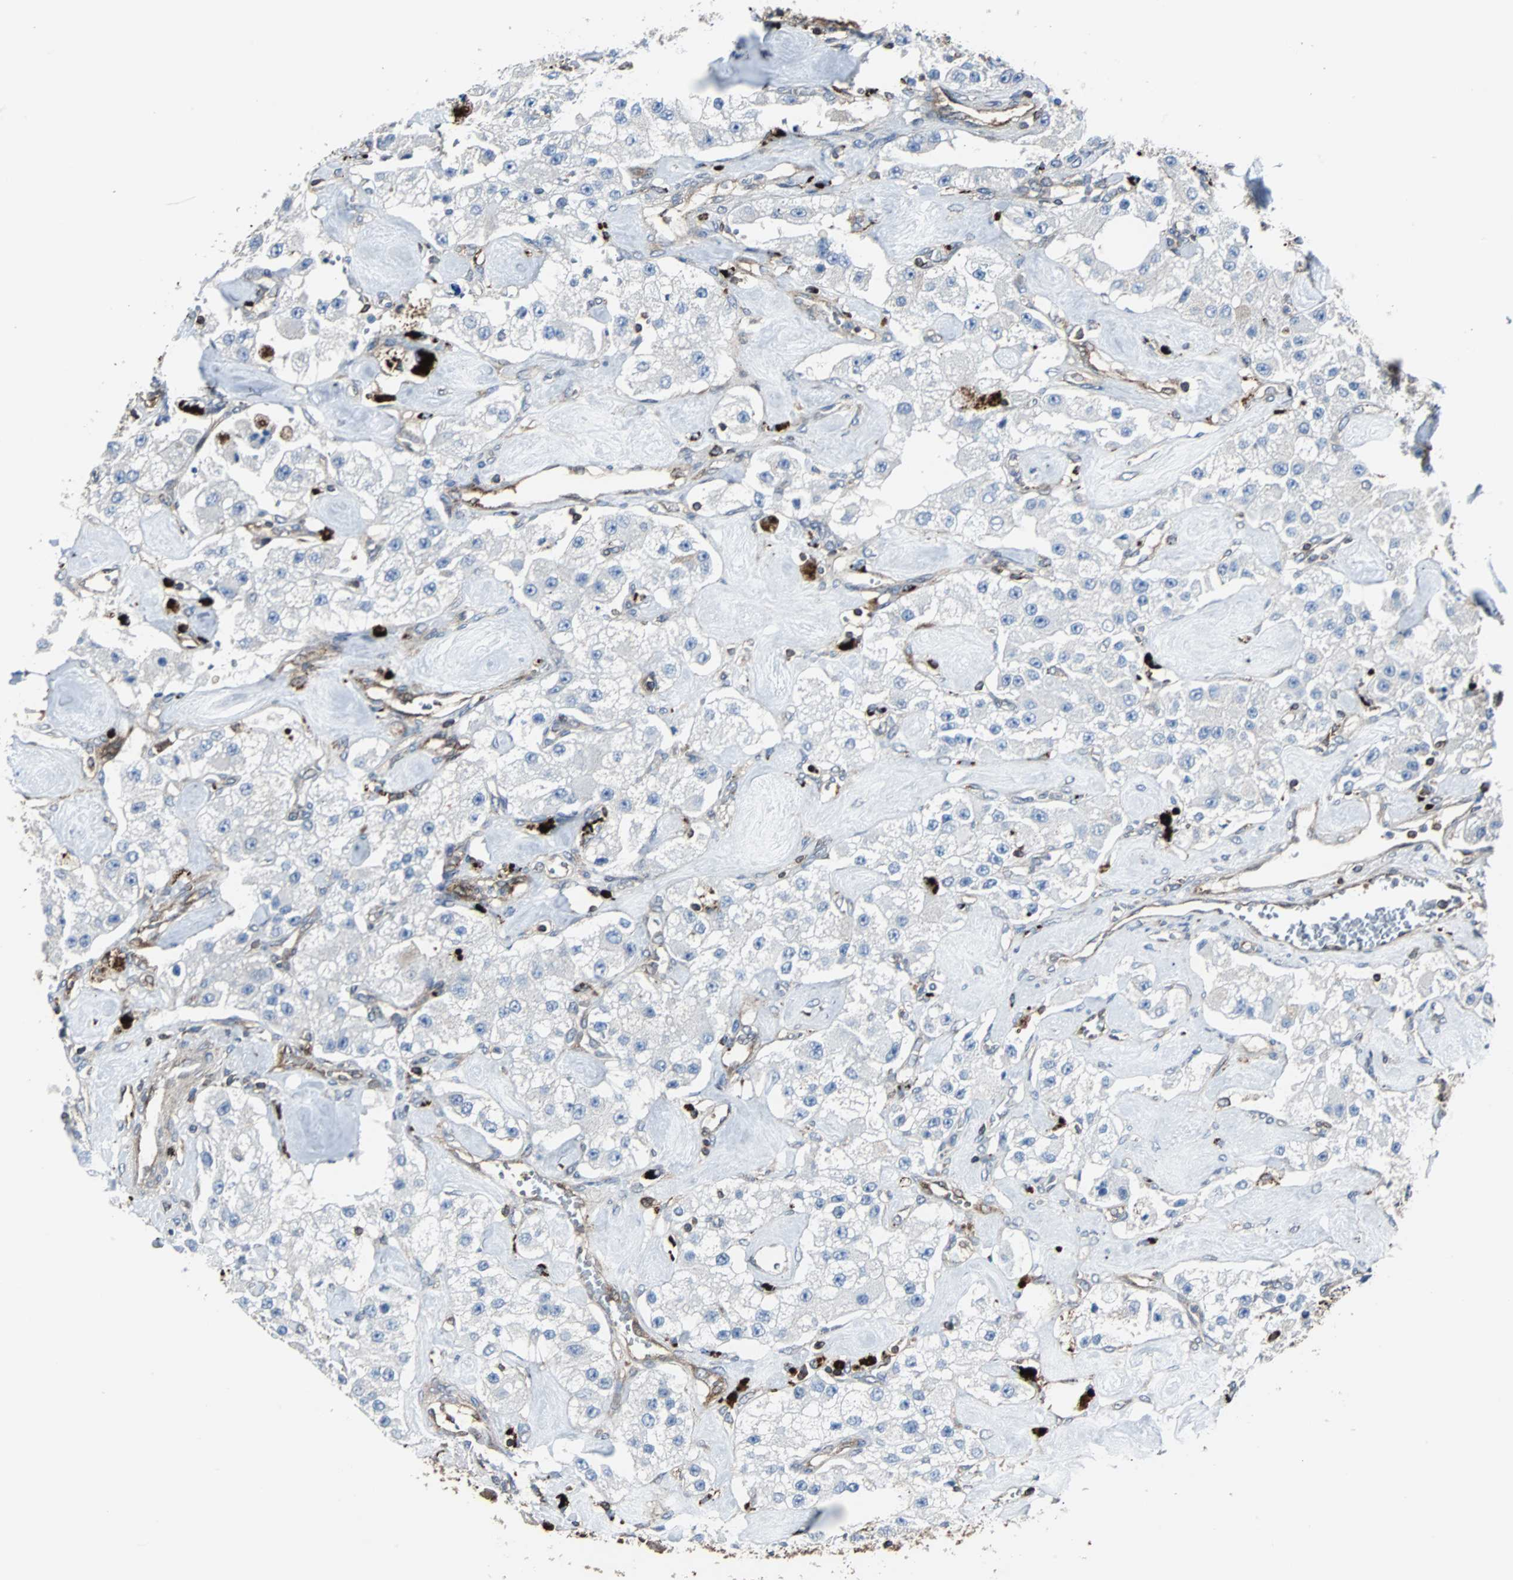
{"staining": {"intensity": "weak", "quantity": "<25%", "location": "cytoplasmic/membranous"}, "tissue": "carcinoid", "cell_type": "Tumor cells", "image_type": "cancer", "snomed": [{"axis": "morphology", "description": "Carcinoid, malignant, NOS"}, {"axis": "topography", "description": "Pancreas"}], "caption": "A high-resolution micrograph shows IHC staining of carcinoid, which exhibits no significant staining in tumor cells.", "gene": "RELA", "patient": {"sex": "male", "age": 41}}